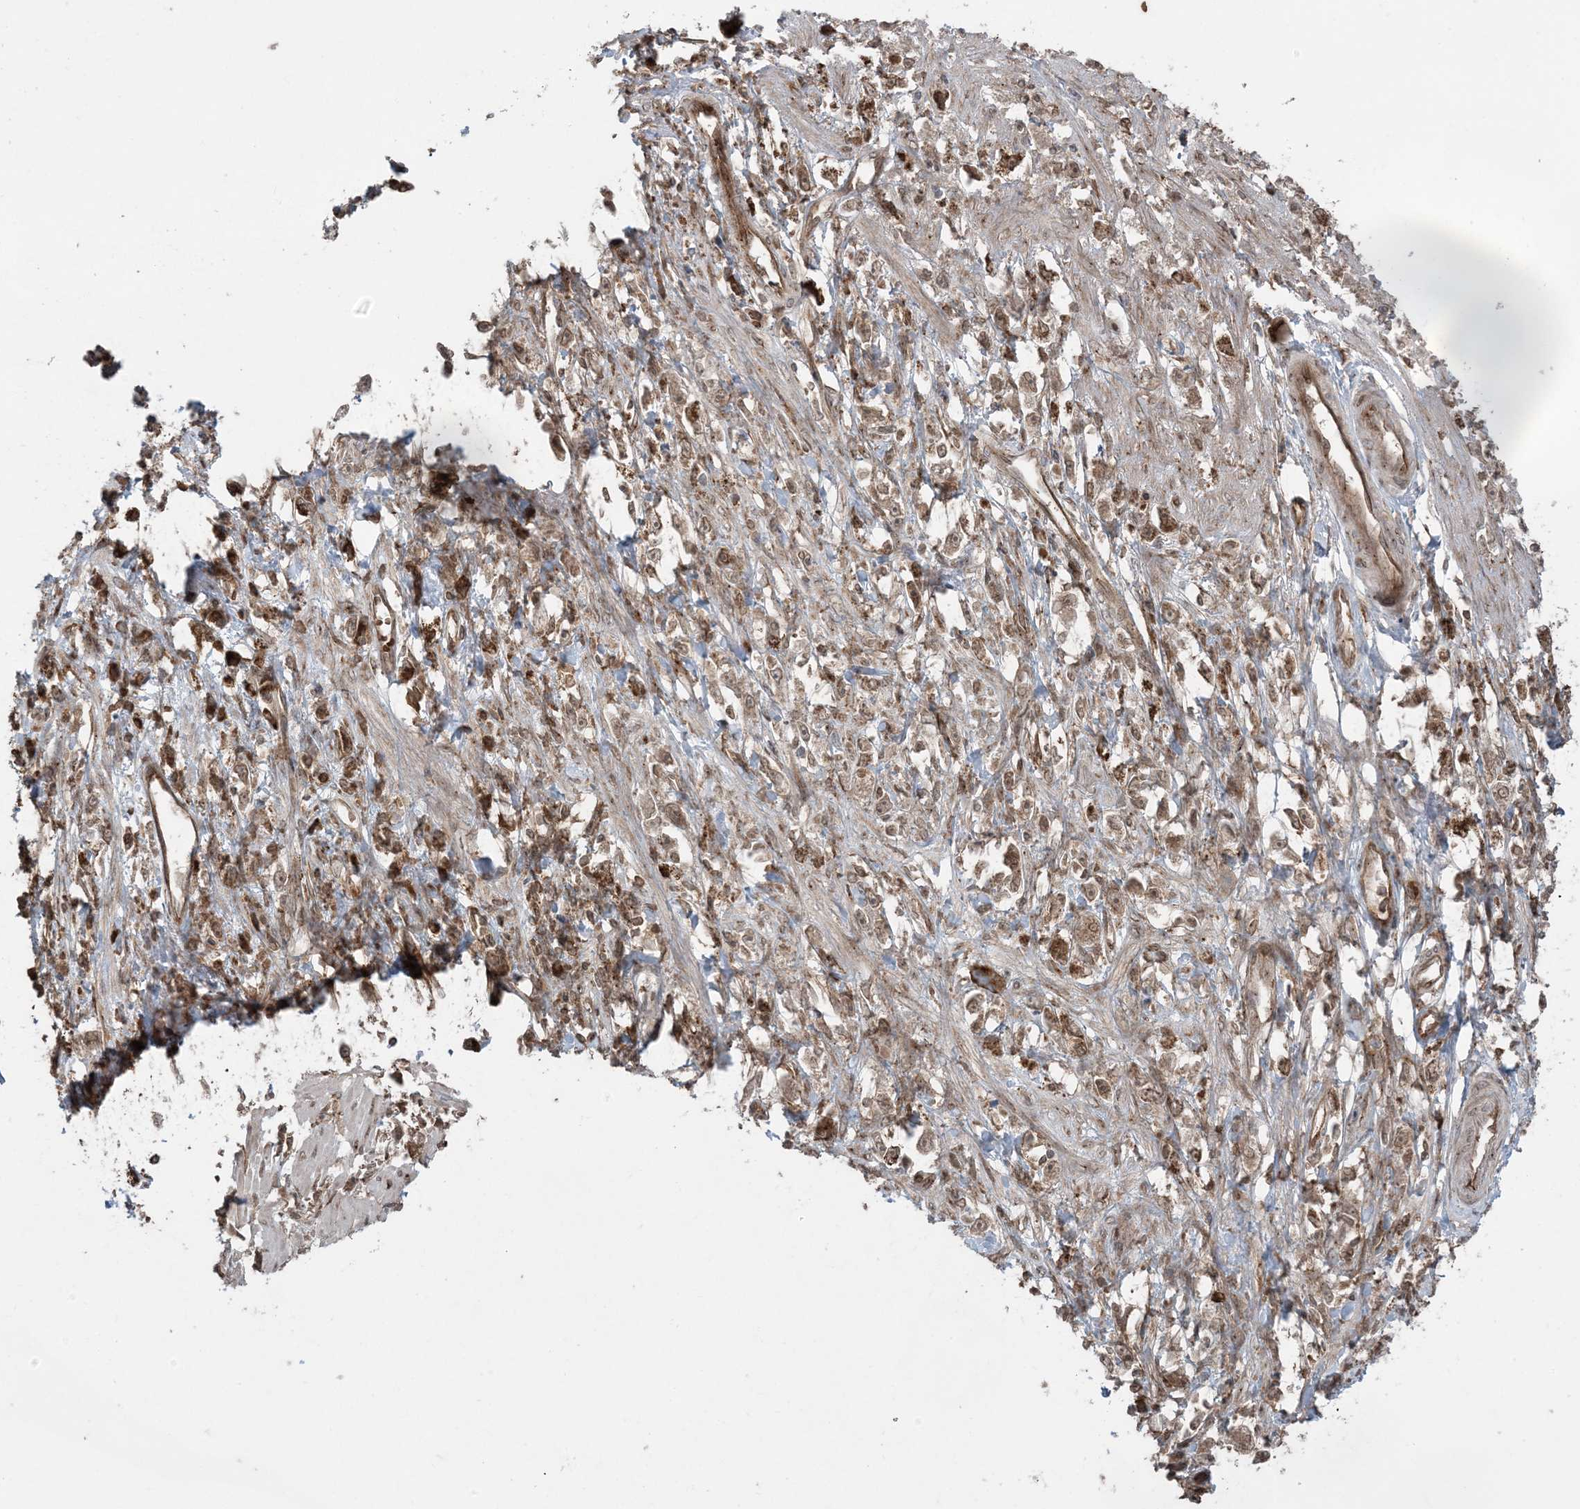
{"staining": {"intensity": "moderate", "quantity": ">75%", "location": "cytoplasmic/membranous"}, "tissue": "stomach cancer", "cell_type": "Tumor cells", "image_type": "cancer", "snomed": [{"axis": "morphology", "description": "Adenocarcinoma, NOS"}, {"axis": "topography", "description": "Stomach"}], "caption": "Immunohistochemistry (IHC) (DAB (3,3'-diaminobenzidine)) staining of human stomach cancer (adenocarcinoma) shows moderate cytoplasmic/membranous protein staining in approximately >75% of tumor cells. The protein is shown in brown color, while the nuclei are stained blue.", "gene": "DDX19B", "patient": {"sex": "female", "age": 59}}